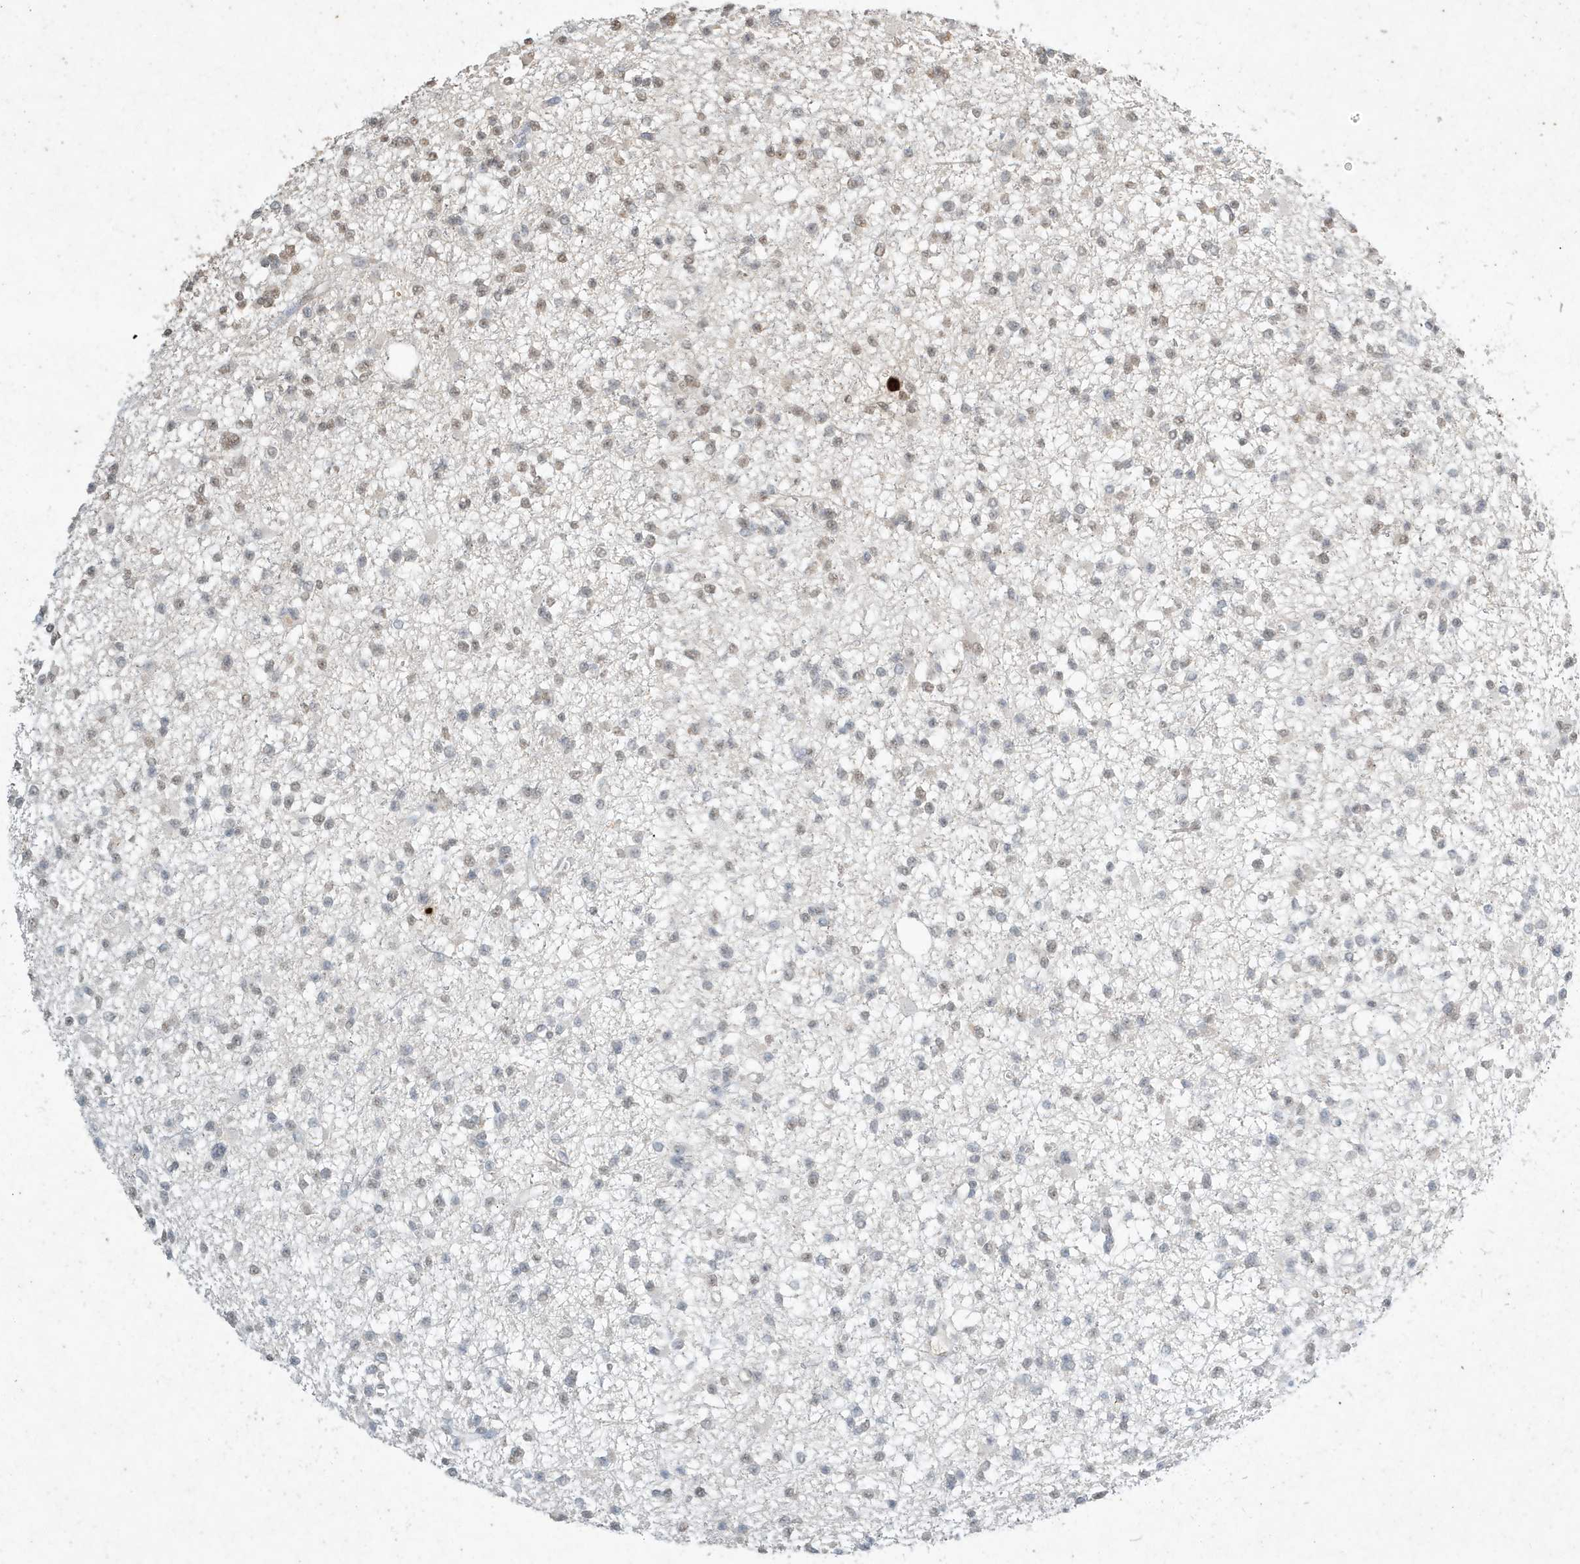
{"staining": {"intensity": "weak", "quantity": "<25%", "location": "nuclear"}, "tissue": "glioma", "cell_type": "Tumor cells", "image_type": "cancer", "snomed": [{"axis": "morphology", "description": "Glioma, malignant, Low grade"}, {"axis": "topography", "description": "Brain"}], "caption": "There is no significant positivity in tumor cells of malignant low-grade glioma.", "gene": "DEFA1", "patient": {"sex": "female", "age": 22}}